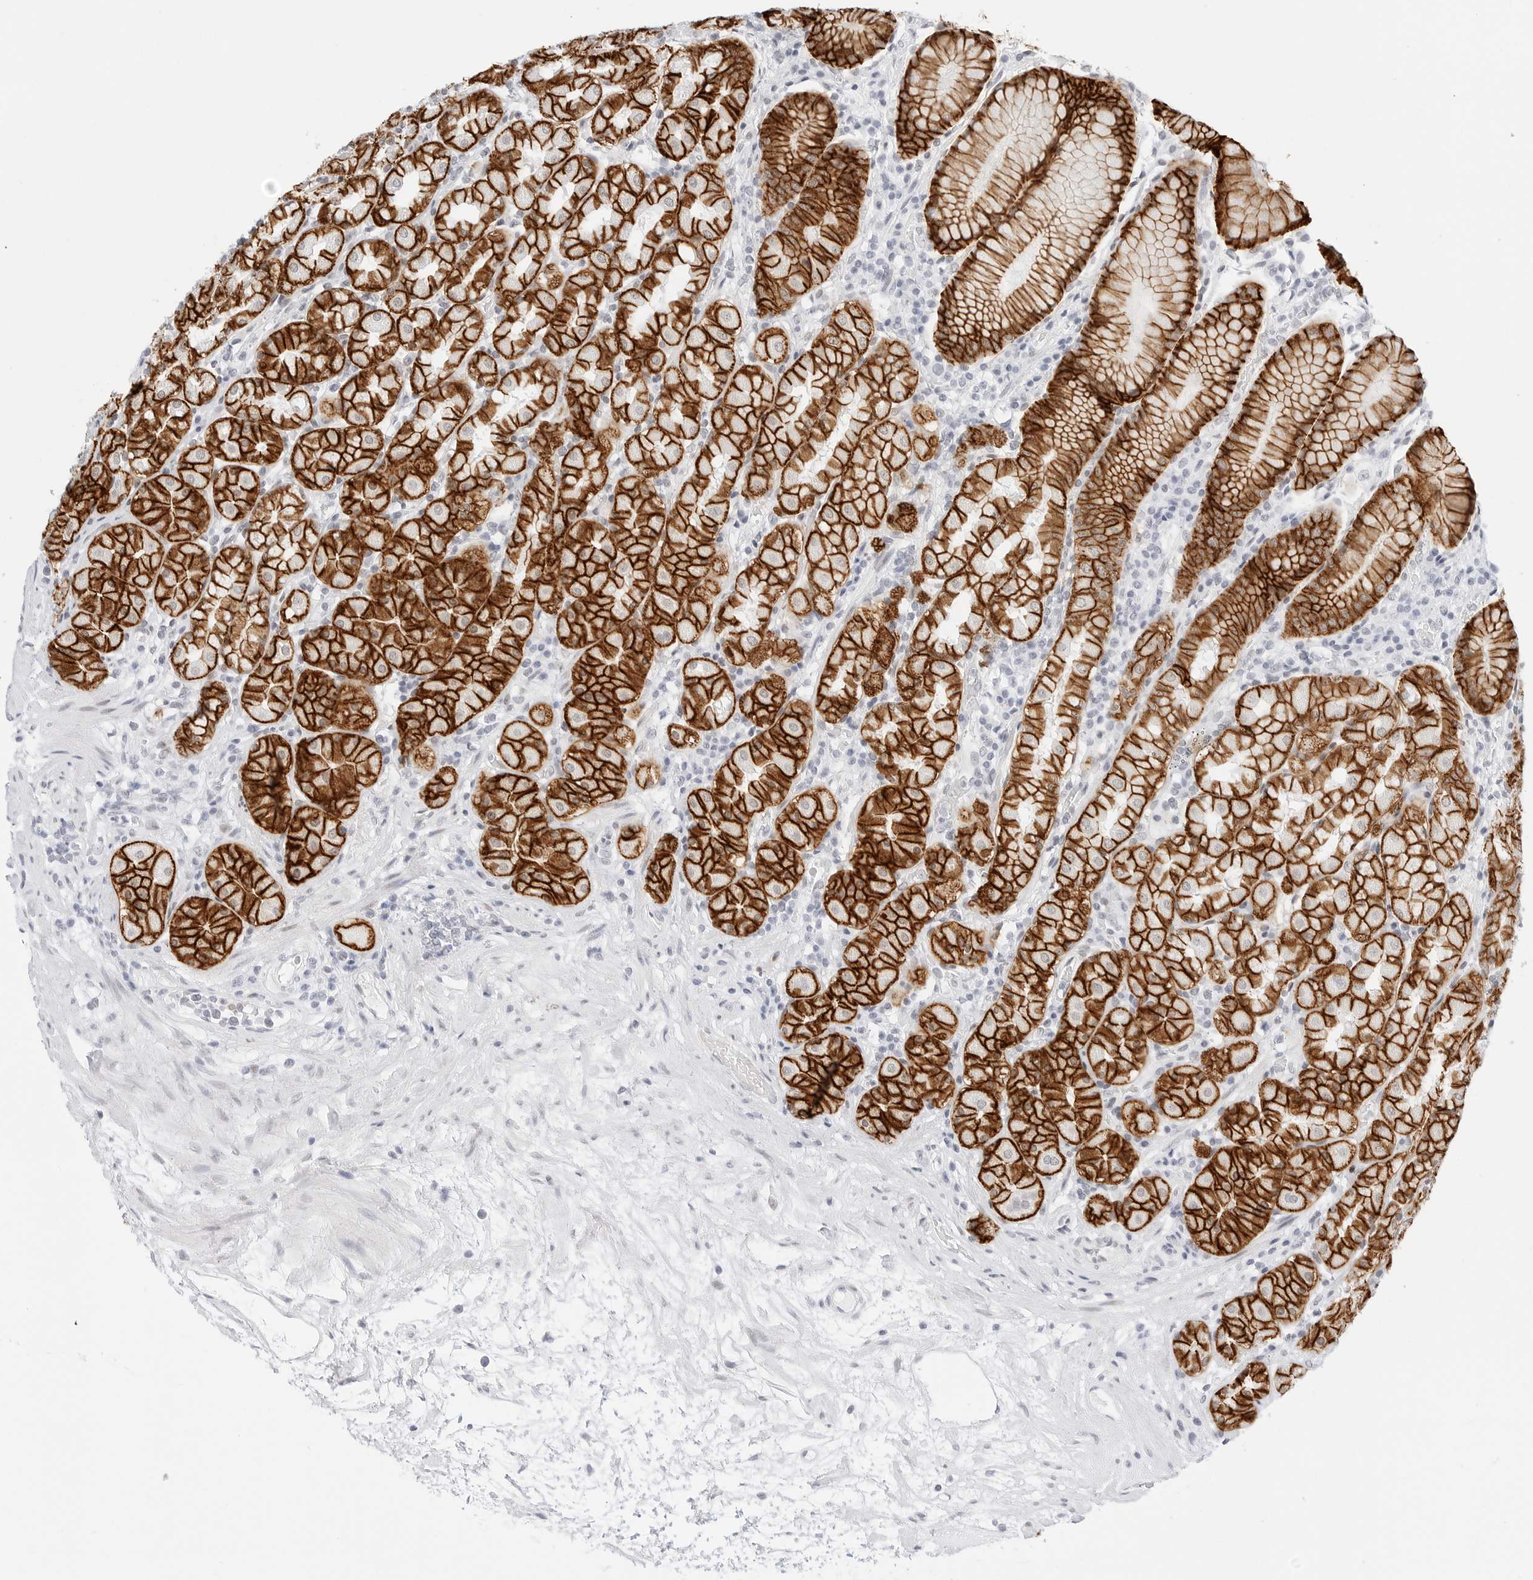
{"staining": {"intensity": "strong", "quantity": ">75%", "location": "cytoplasmic/membranous"}, "tissue": "stomach", "cell_type": "Glandular cells", "image_type": "normal", "snomed": [{"axis": "morphology", "description": "Normal tissue, NOS"}, {"axis": "topography", "description": "Stomach, lower"}], "caption": "Strong cytoplasmic/membranous expression for a protein is present in about >75% of glandular cells of unremarkable stomach using immunohistochemistry.", "gene": "CDH1", "patient": {"sex": "female", "age": 56}}